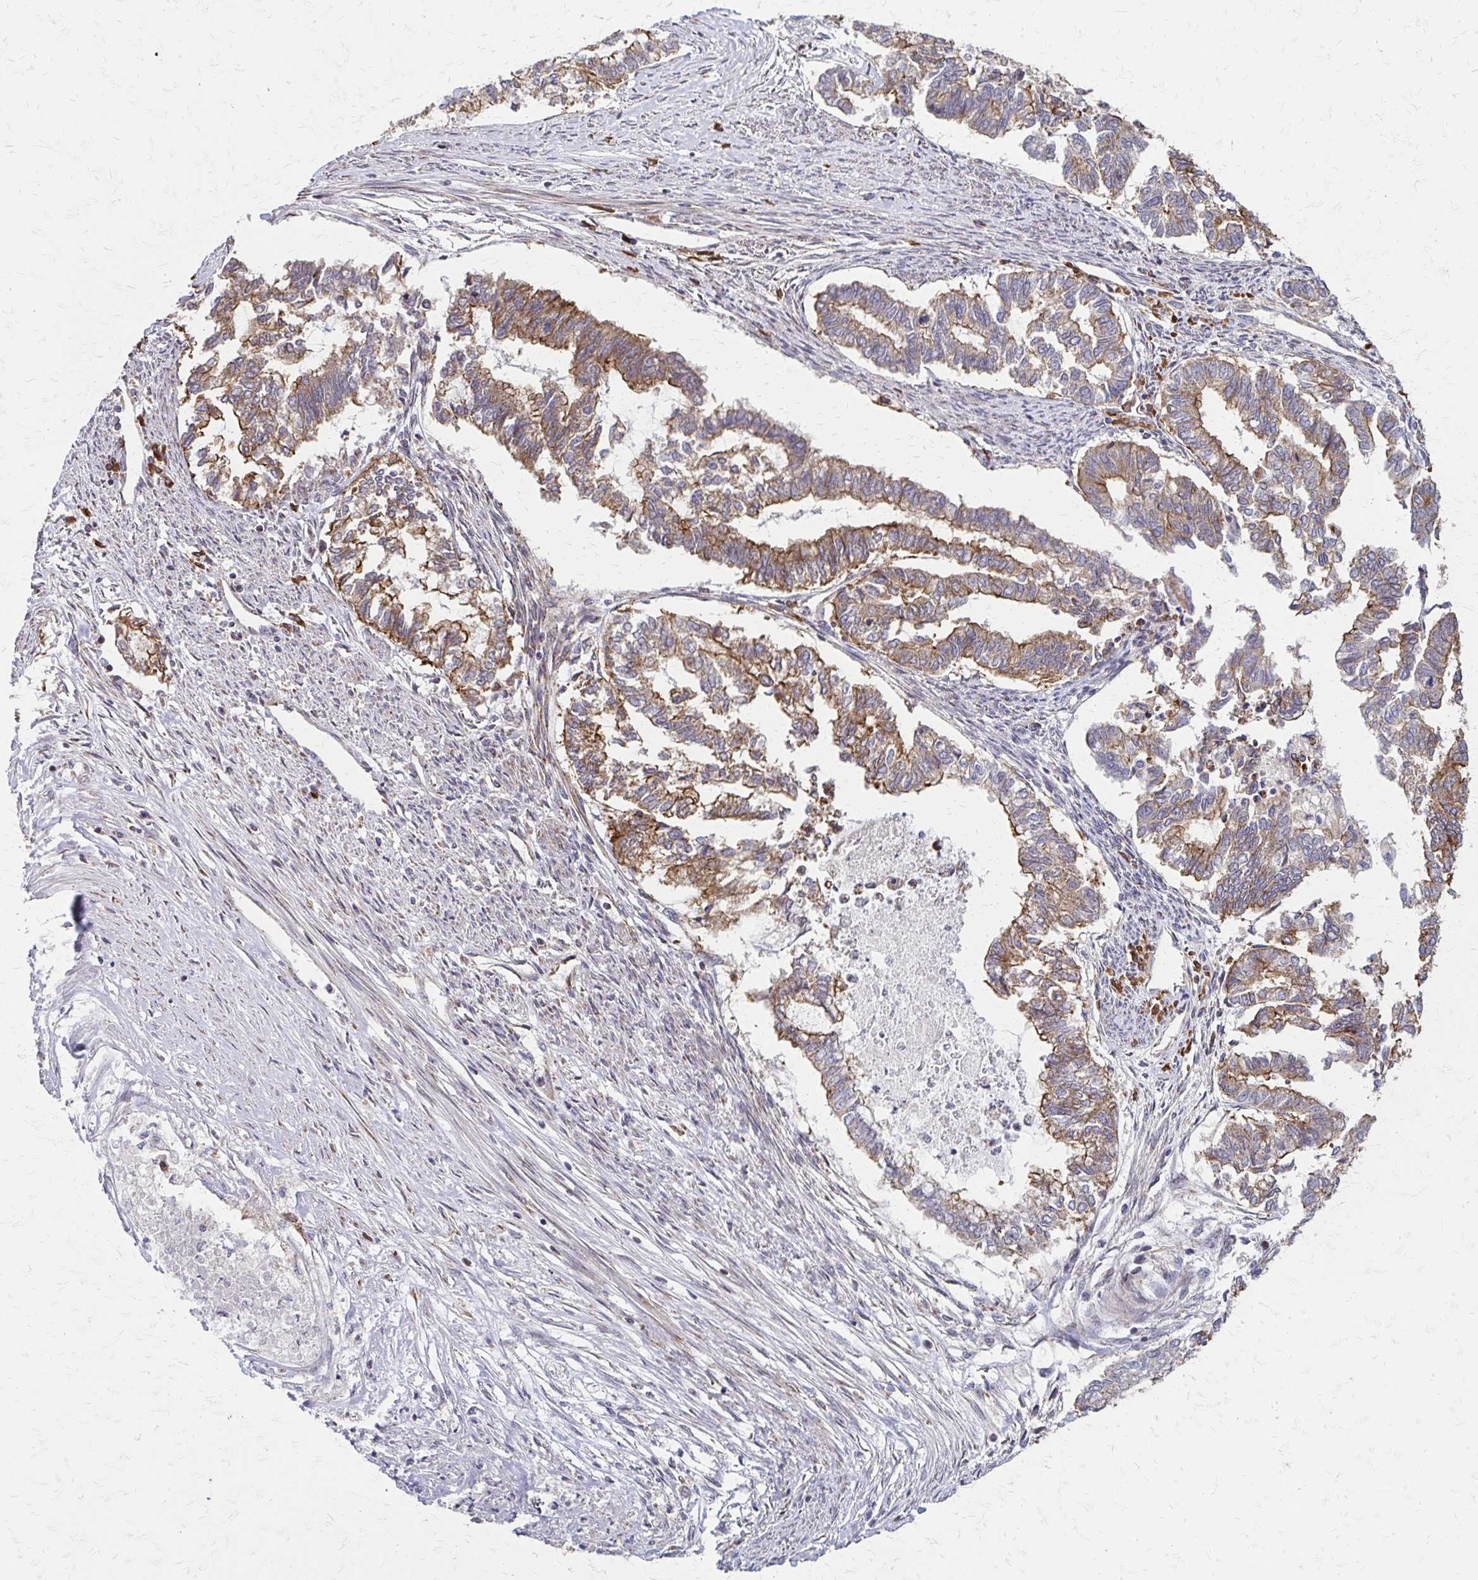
{"staining": {"intensity": "moderate", "quantity": "25%-75%", "location": "cytoplasmic/membranous"}, "tissue": "endometrial cancer", "cell_type": "Tumor cells", "image_type": "cancer", "snomed": [{"axis": "morphology", "description": "Adenocarcinoma, NOS"}, {"axis": "topography", "description": "Endometrium"}], "caption": "Immunohistochemistry (IHC) histopathology image of human adenocarcinoma (endometrial) stained for a protein (brown), which shows medium levels of moderate cytoplasmic/membranous expression in about 25%-75% of tumor cells.", "gene": "EEF2", "patient": {"sex": "female", "age": 79}}